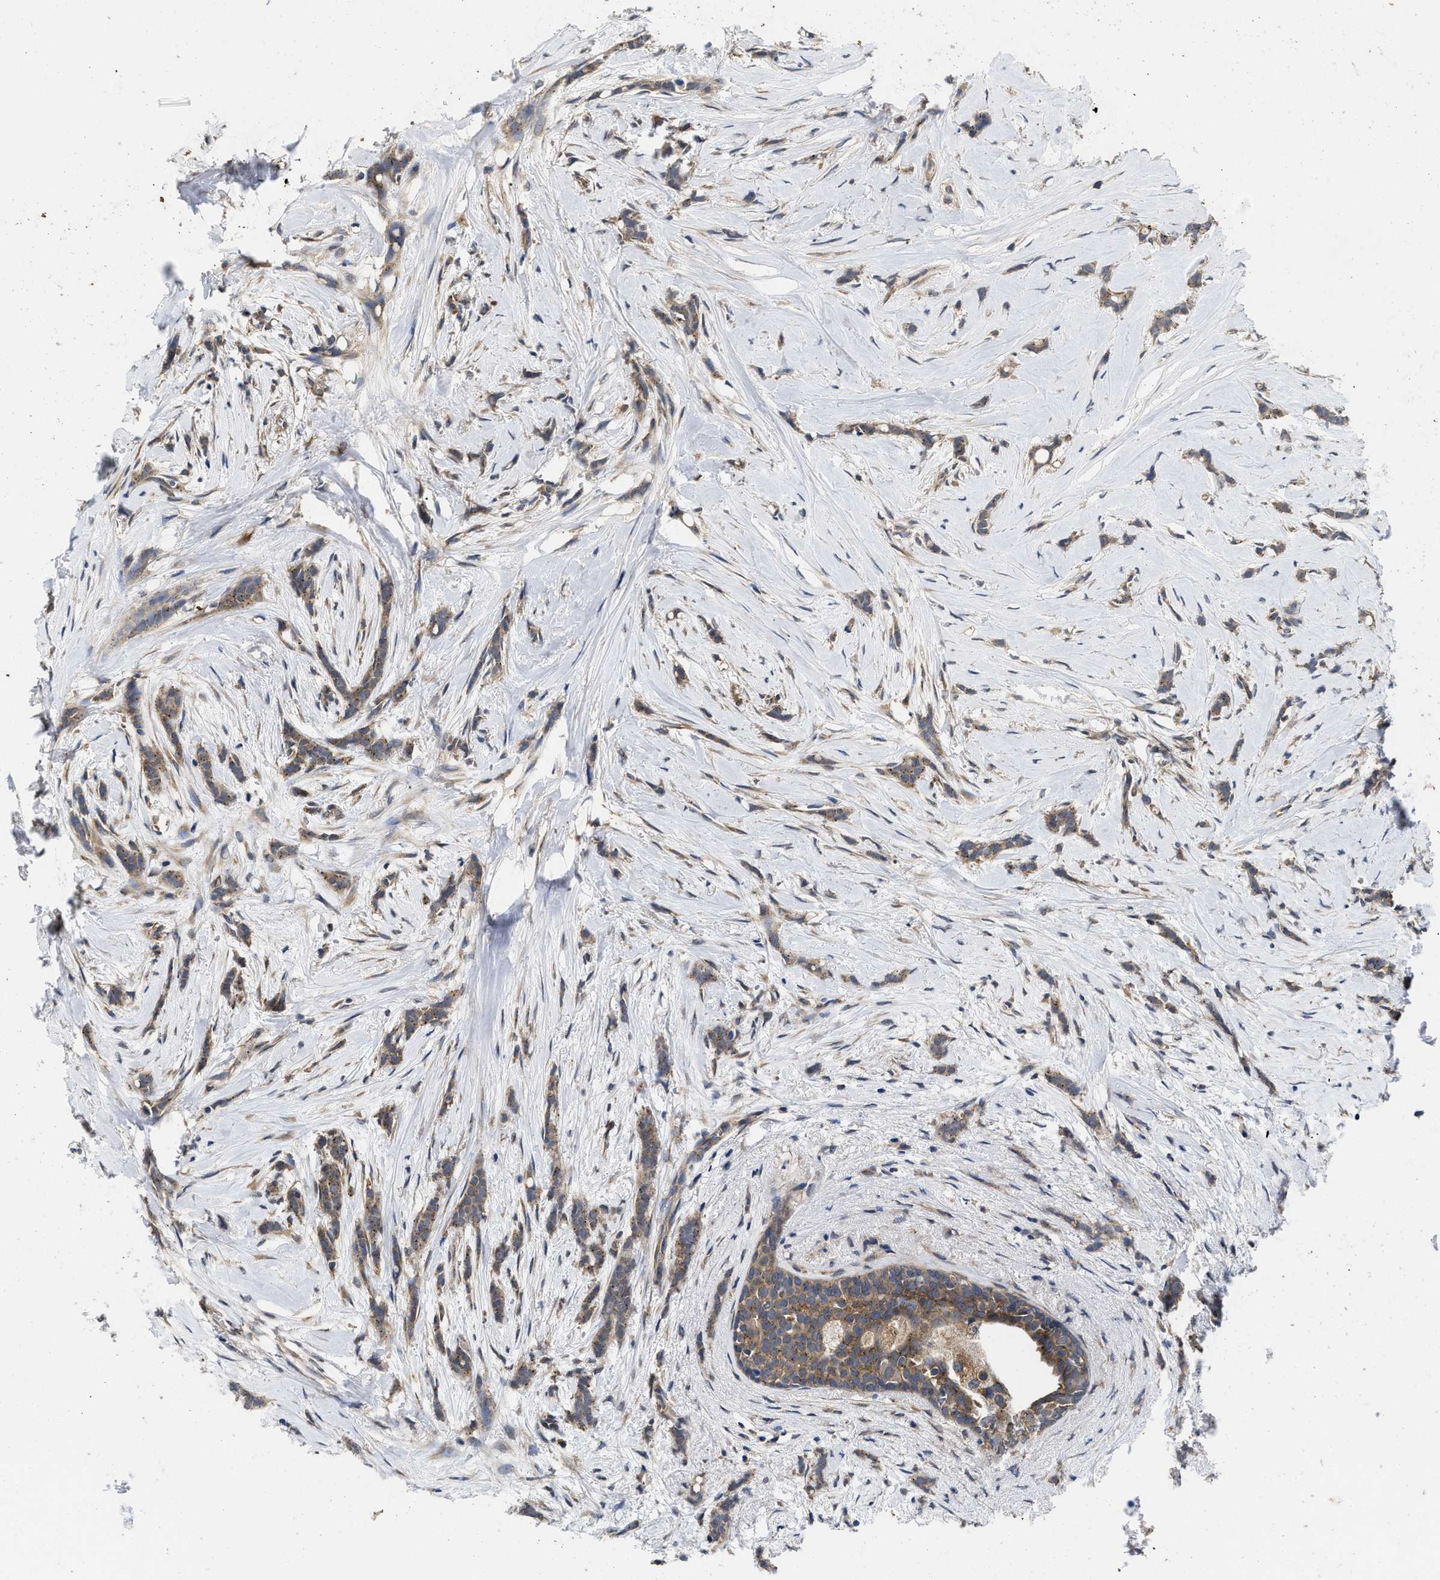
{"staining": {"intensity": "moderate", "quantity": ">75%", "location": "cytoplasmic/membranous"}, "tissue": "breast cancer", "cell_type": "Tumor cells", "image_type": "cancer", "snomed": [{"axis": "morphology", "description": "Lobular carcinoma, in situ"}, {"axis": "morphology", "description": "Lobular carcinoma"}, {"axis": "topography", "description": "Breast"}], "caption": "Breast cancer (lobular carcinoma) stained for a protein (brown) reveals moderate cytoplasmic/membranous positive expression in approximately >75% of tumor cells.", "gene": "PKD2", "patient": {"sex": "female", "age": 41}}